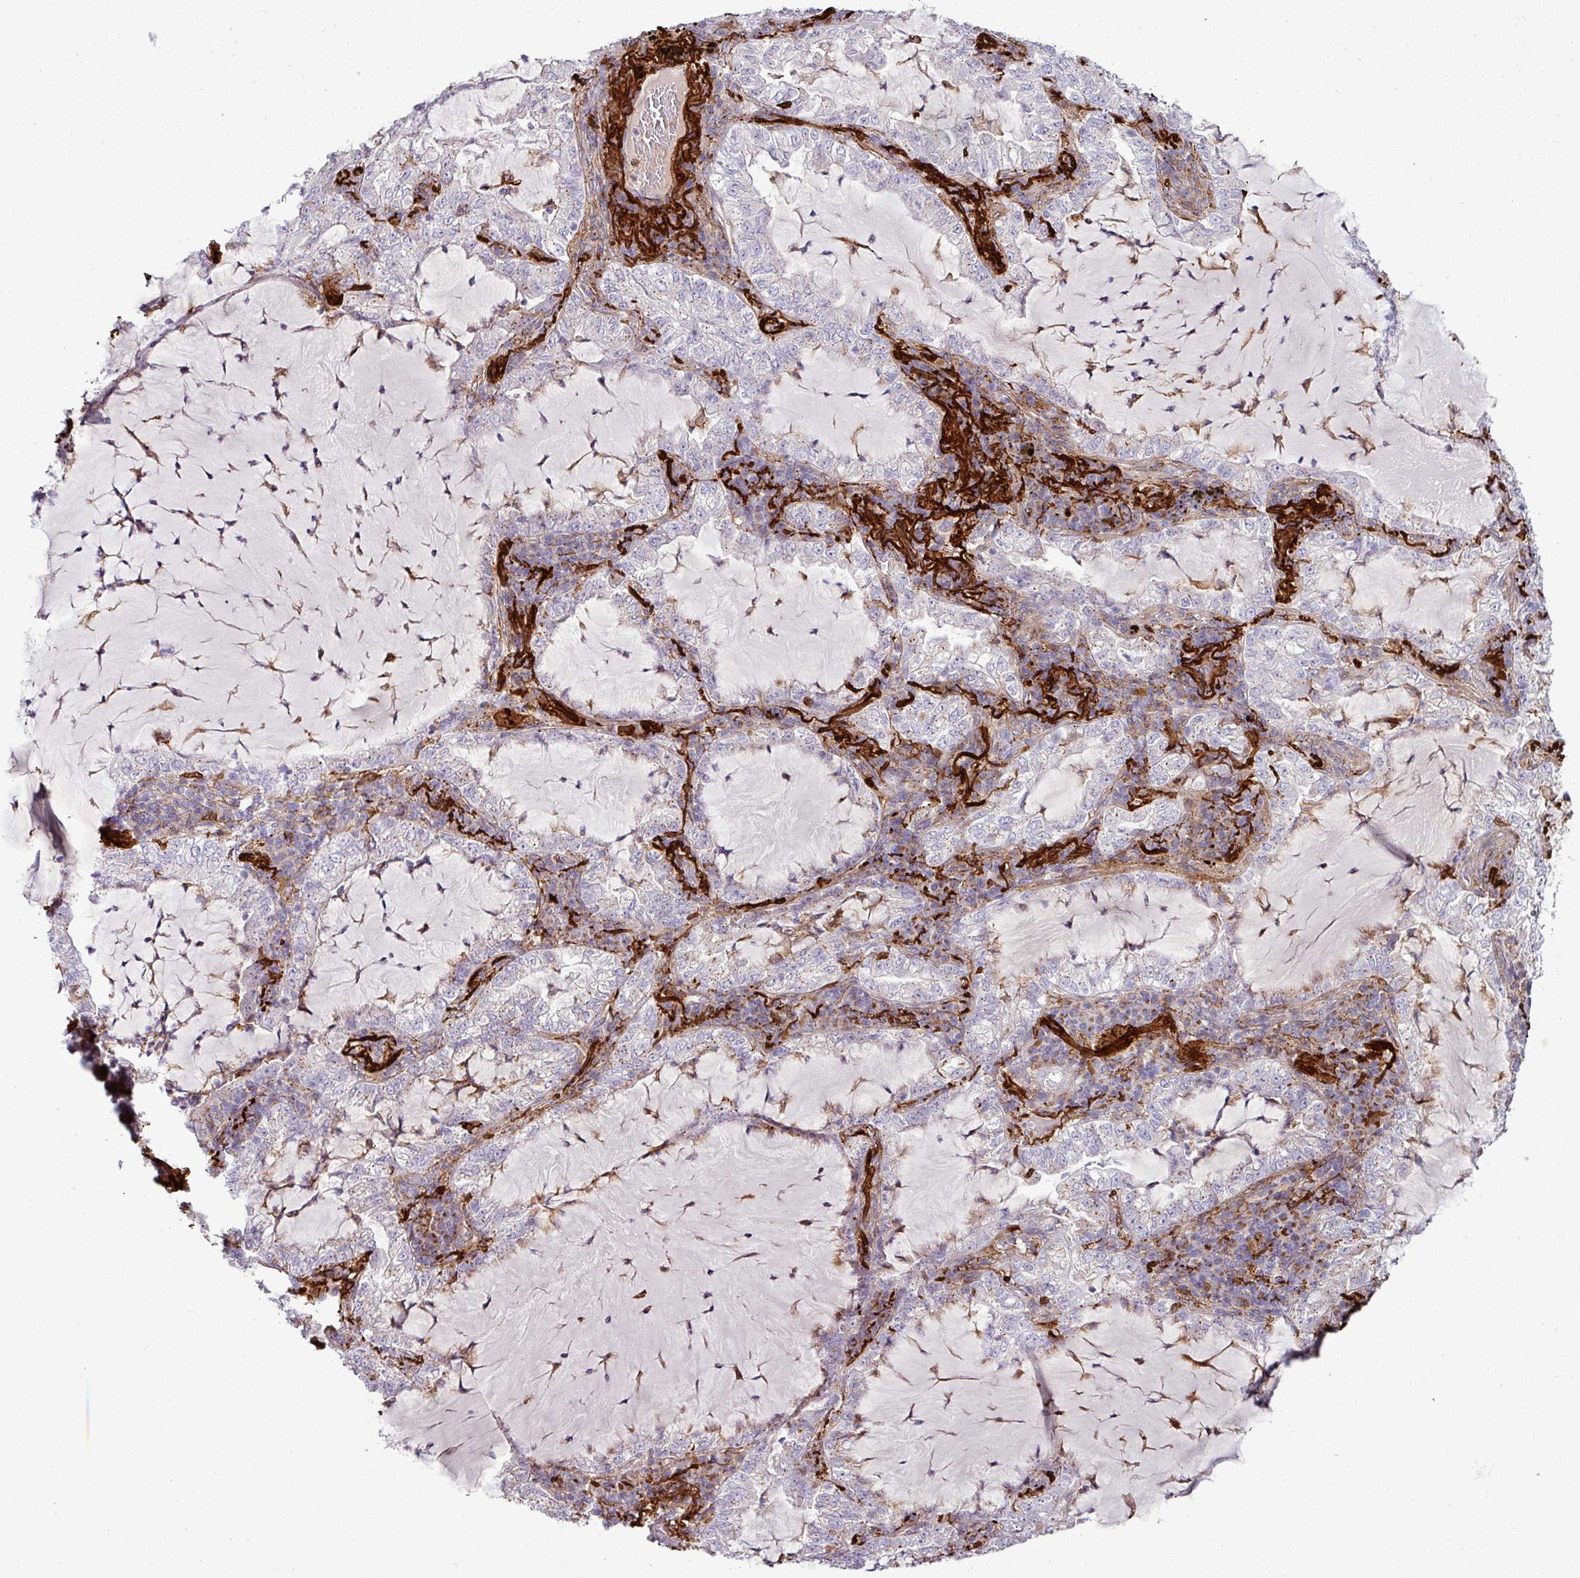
{"staining": {"intensity": "negative", "quantity": "none", "location": "none"}, "tissue": "lung cancer", "cell_type": "Tumor cells", "image_type": "cancer", "snomed": [{"axis": "morphology", "description": "Adenocarcinoma, NOS"}, {"axis": "topography", "description": "Lung"}], "caption": "Immunohistochemical staining of human adenocarcinoma (lung) shows no significant staining in tumor cells.", "gene": "COL8A1", "patient": {"sex": "female", "age": 73}}